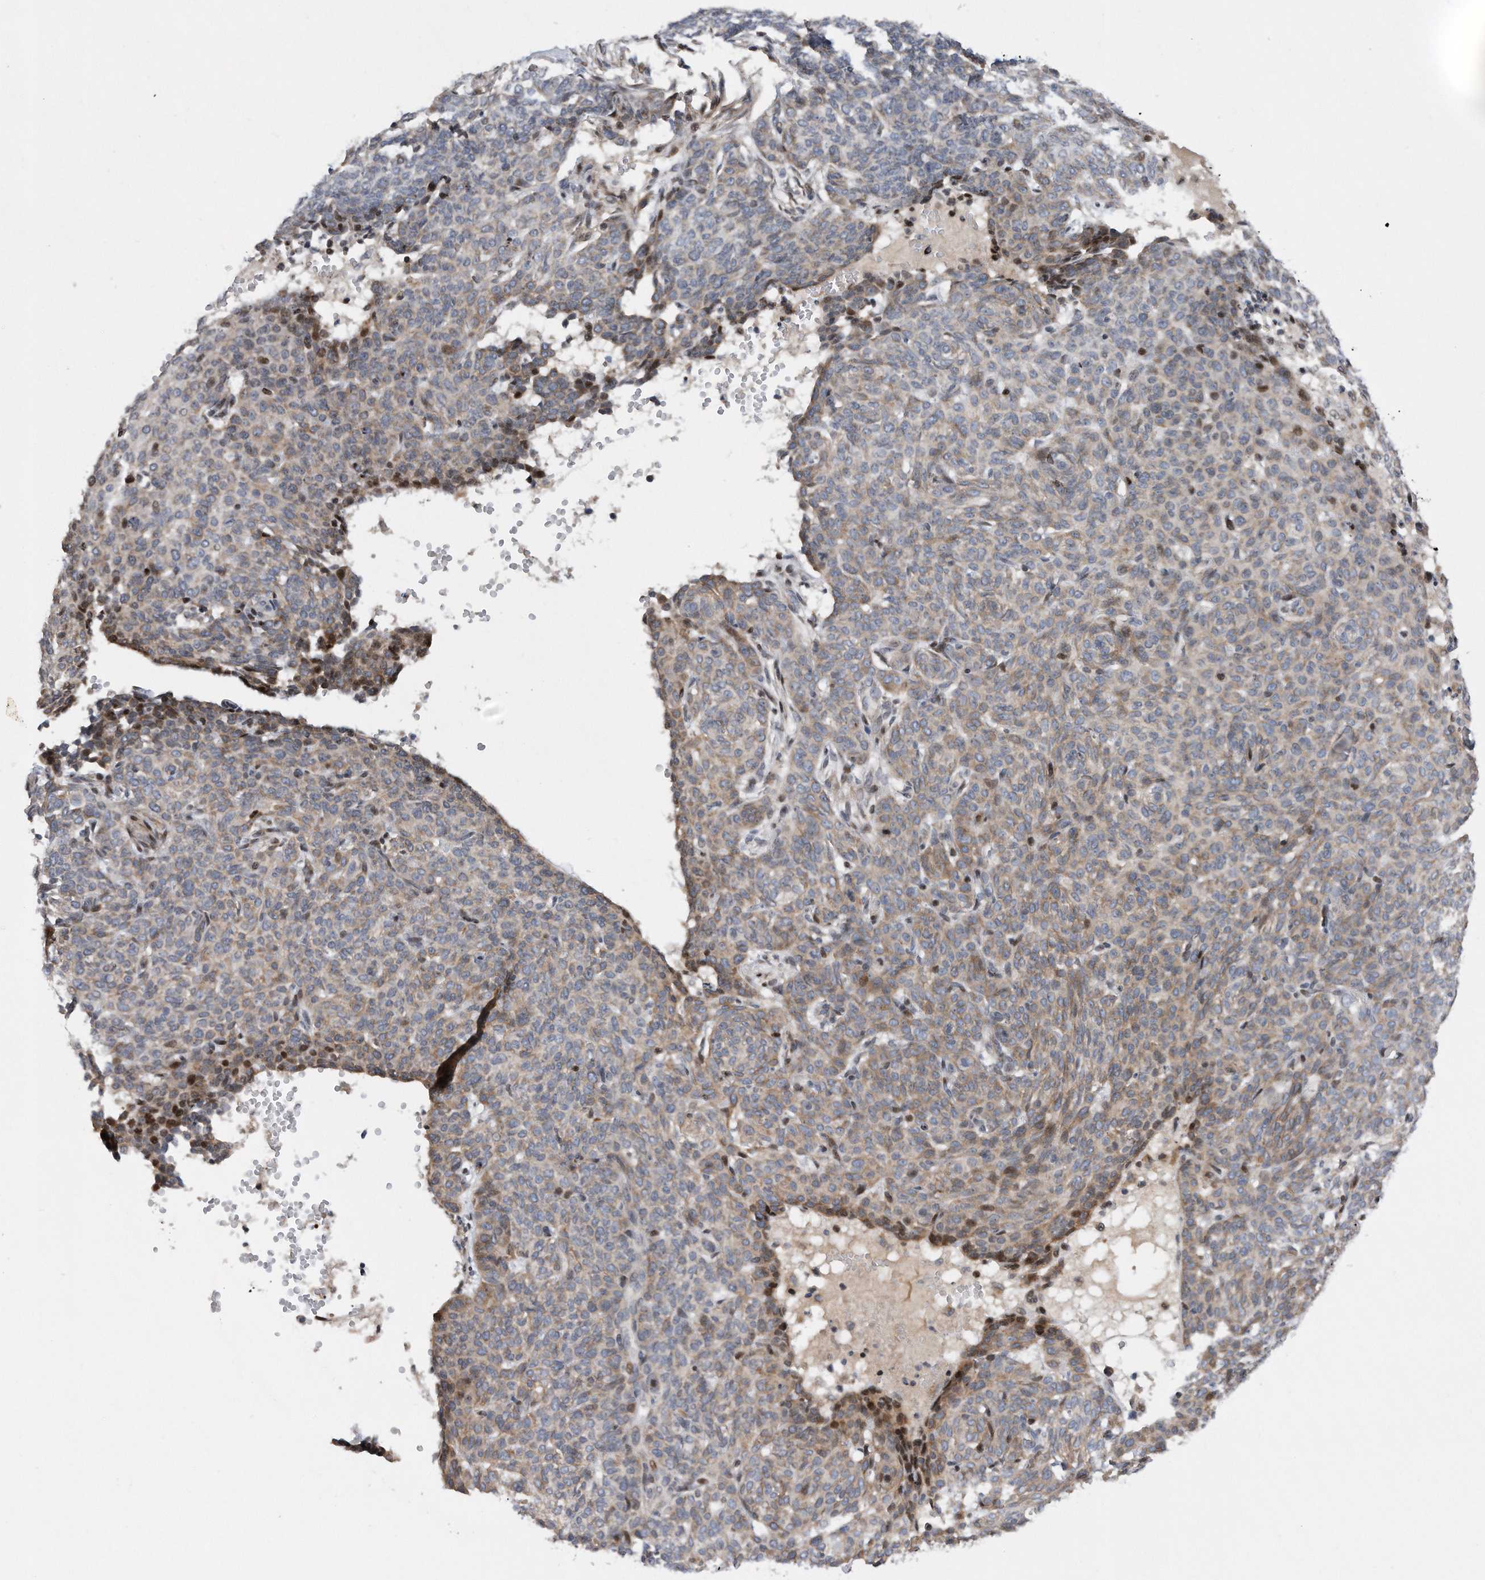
{"staining": {"intensity": "moderate", "quantity": "<25%", "location": "nuclear"}, "tissue": "skin cancer", "cell_type": "Tumor cells", "image_type": "cancer", "snomed": [{"axis": "morphology", "description": "Basal cell carcinoma"}, {"axis": "topography", "description": "Skin"}], "caption": "Skin basal cell carcinoma stained with DAB (3,3'-diaminobenzidine) IHC reveals low levels of moderate nuclear positivity in approximately <25% of tumor cells.", "gene": "CDH12", "patient": {"sex": "male", "age": 85}}